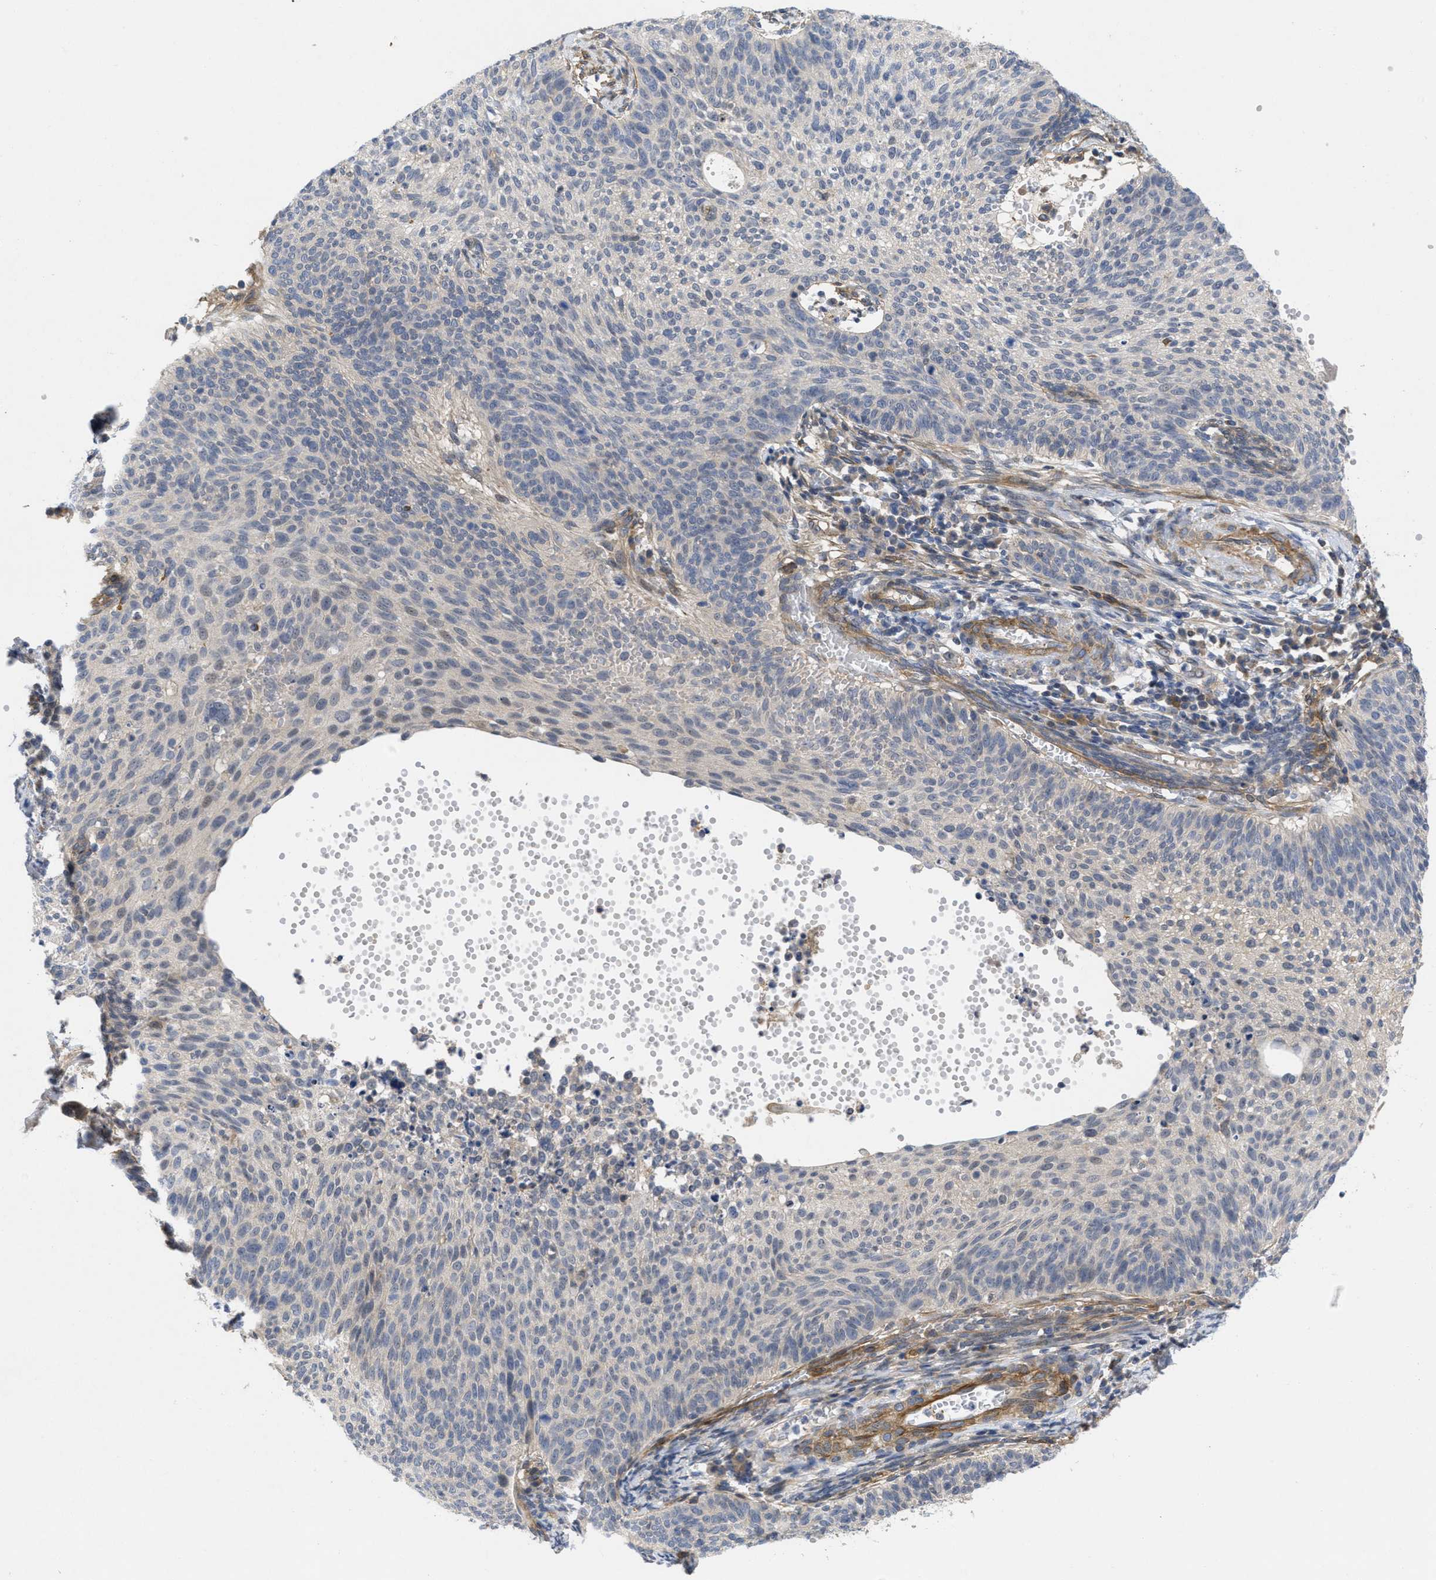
{"staining": {"intensity": "negative", "quantity": "none", "location": "none"}, "tissue": "cervical cancer", "cell_type": "Tumor cells", "image_type": "cancer", "snomed": [{"axis": "morphology", "description": "Squamous cell carcinoma, NOS"}, {"axis": "topography", "description": "Cervix"}], "caption": "Immunohistochemical staining of human cervical cancer reveals no significant positivity in tumor cells. The staining is performed using DAB (3,3'-diaminobenzidine) brown chromogen with nuclei counter-stained in using hematoxylin.", "gene": "ARHGEF26", "patient": {"sex": "female", "age": 70}}